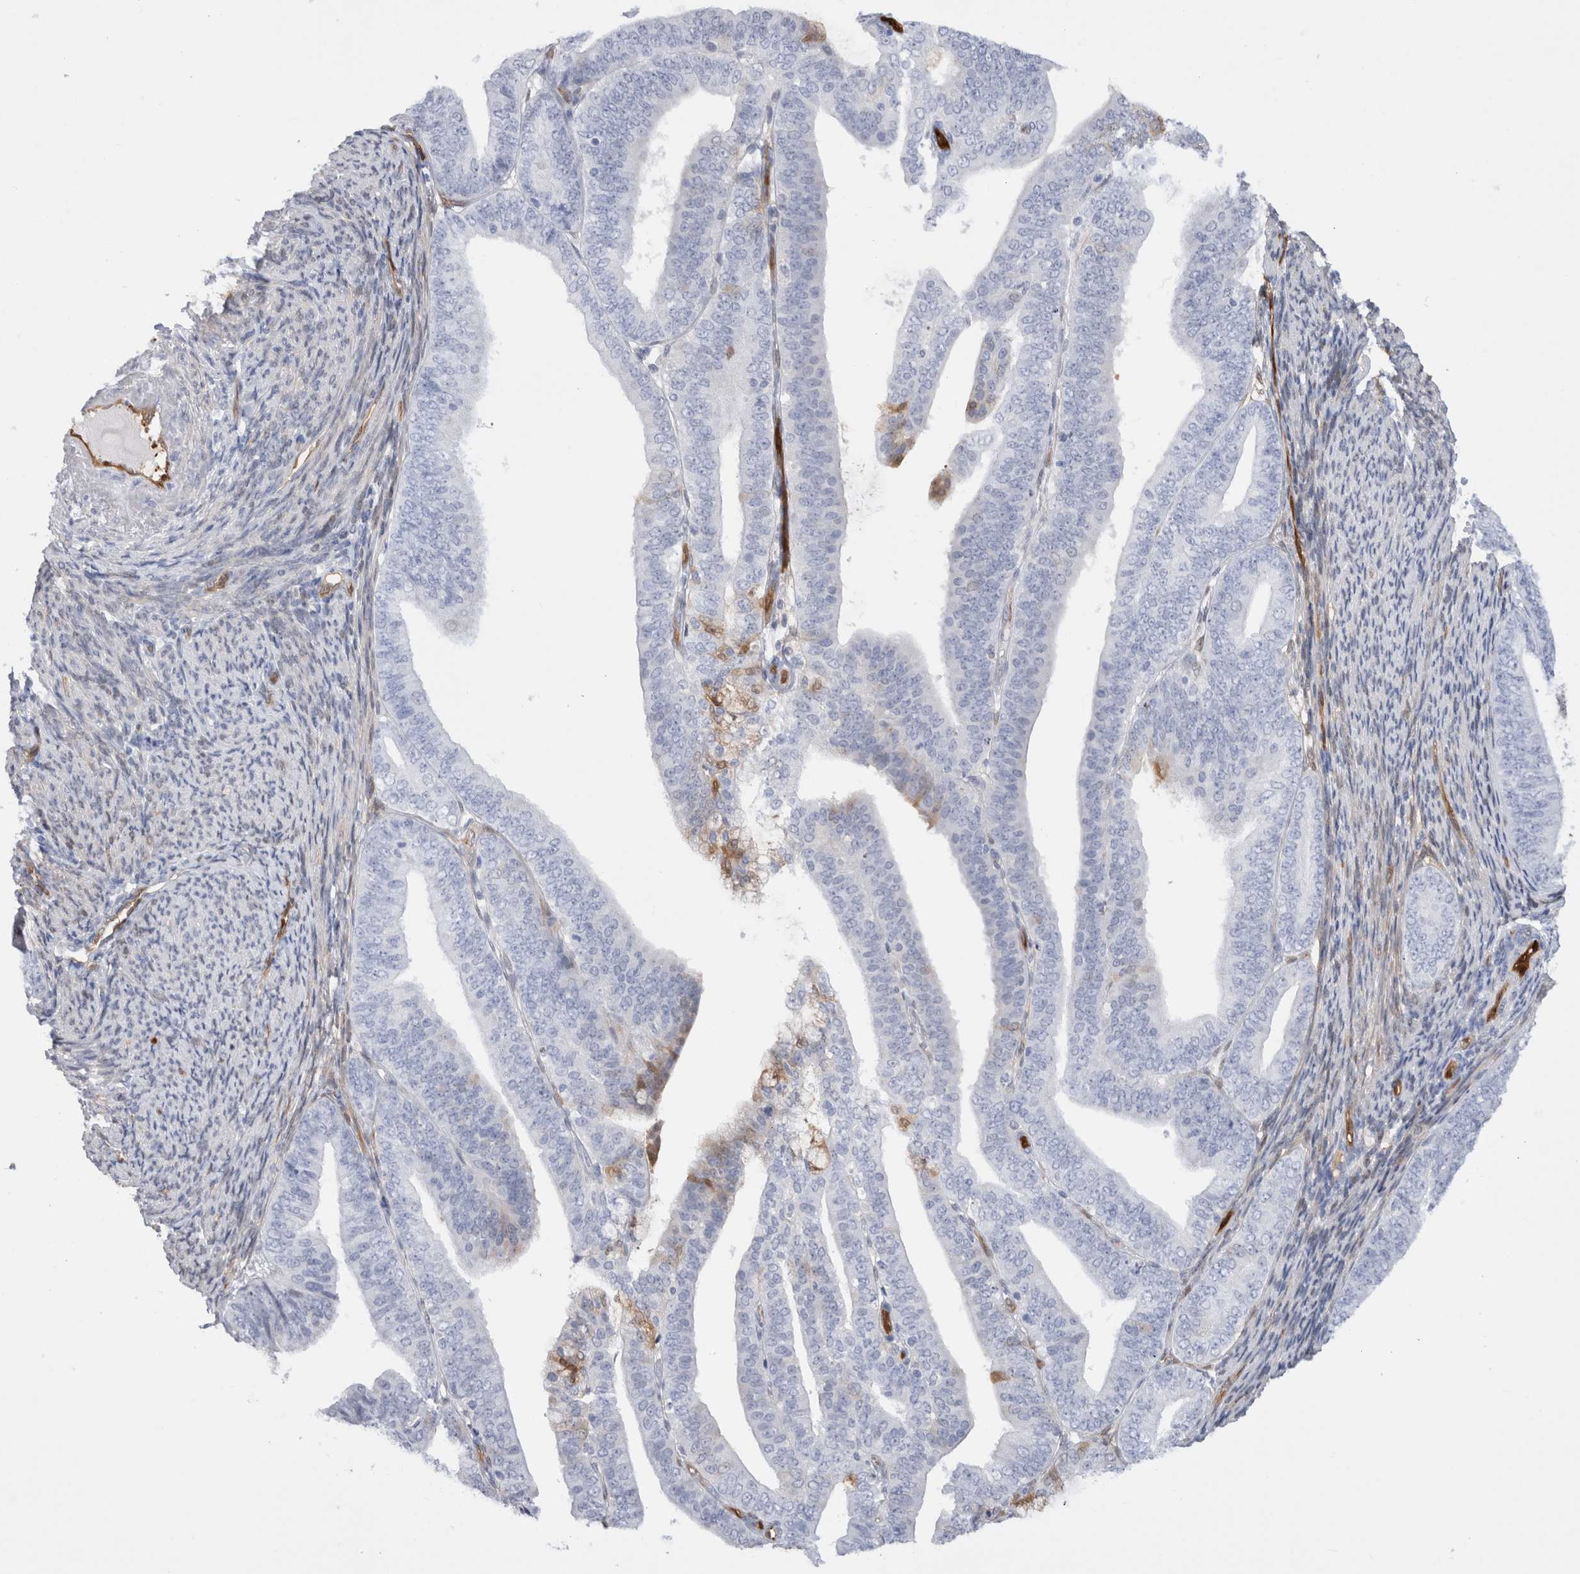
{"staining": {"intensity": "negative", "quantity": "none", "location": "none"}, "tissue": "endometrial cancer", "cell_type": "Tumor cells", "image_type": "cancer", "snomed": [{"axis": "morphology", "description": "Adenocarcinoma, NOS"}, {"axis": "topography", "description": "Endometrium"}], "caption": "Image shows no significant protein positivity in tumor cells of endometrial cancer (adenocarcinoma).", "gene": "NAPEPLD", "patient": {"sex": "female", "age": 63}}